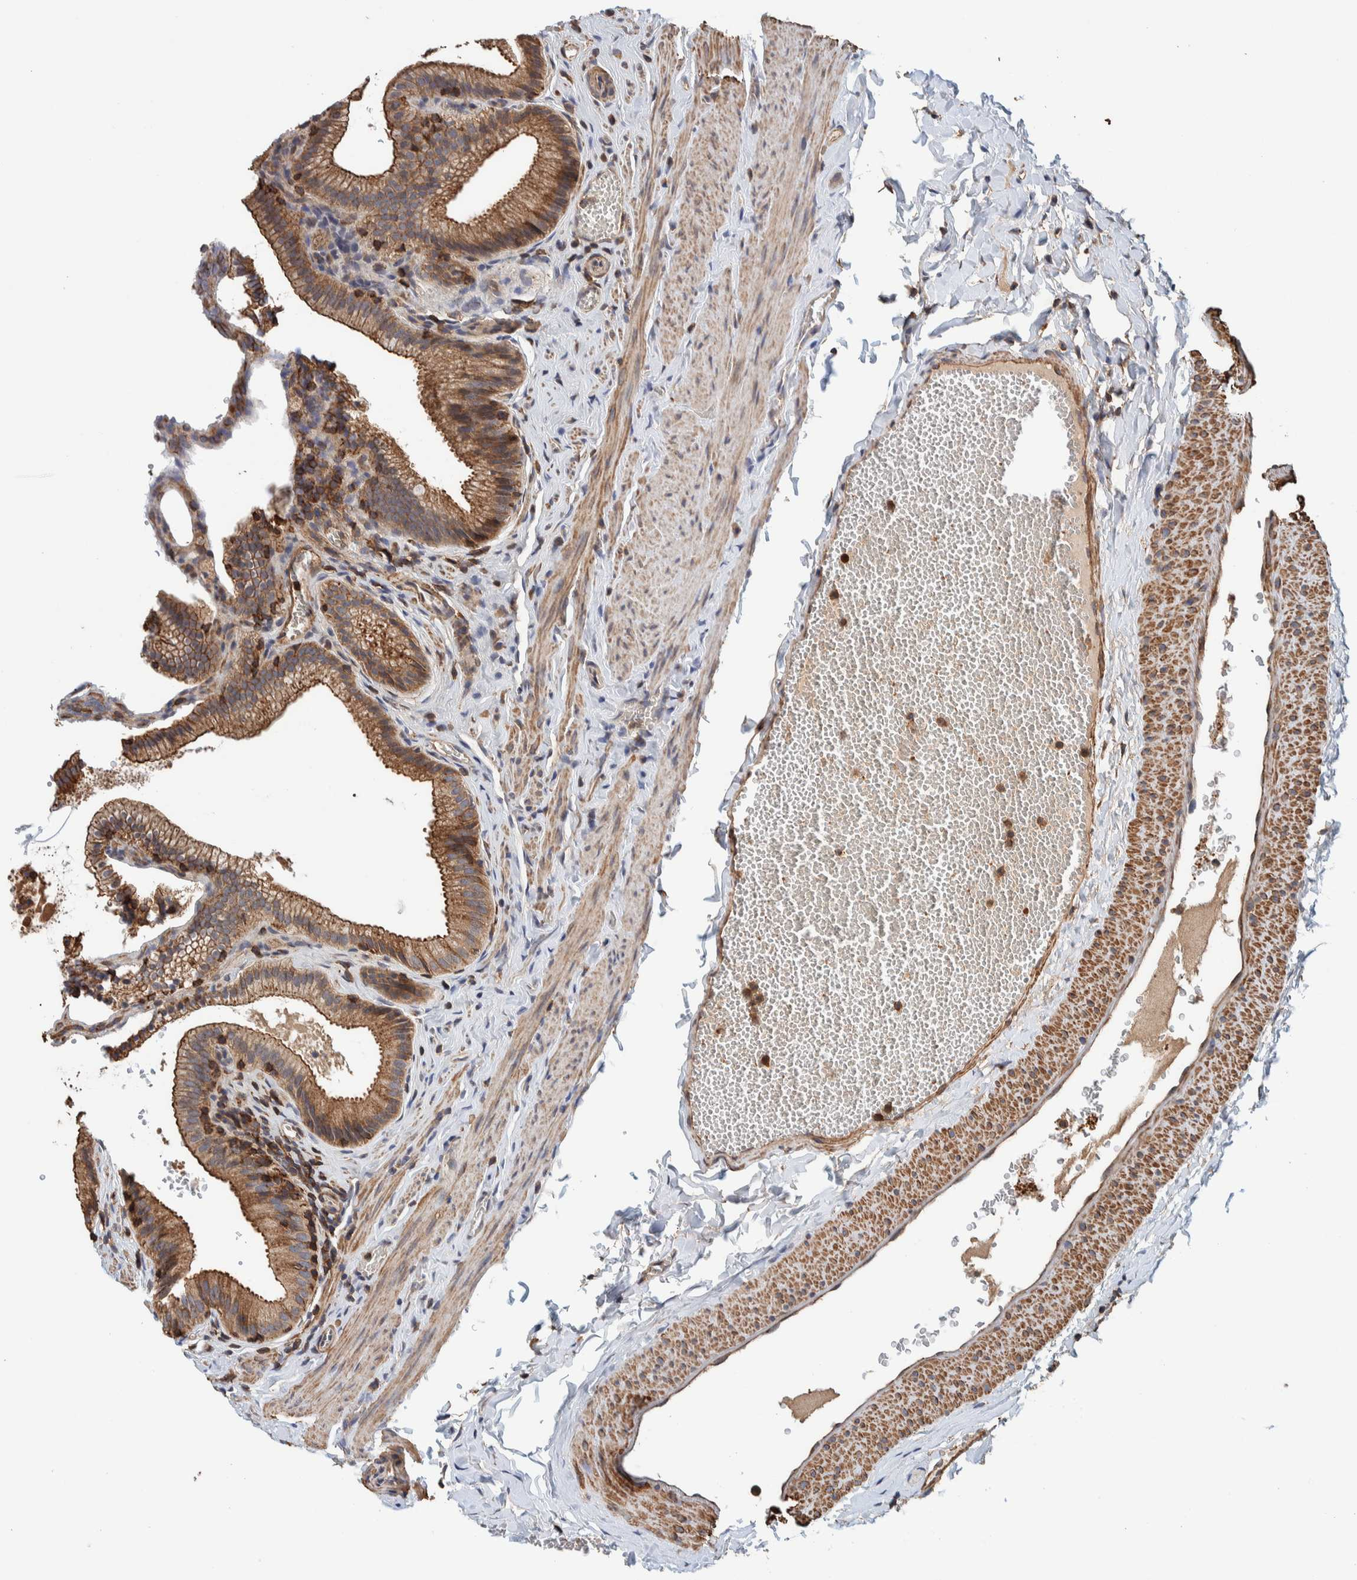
{"staining": {"intensity": "moderate", "quantity": ">75%", "location": "cytoplasmic/membranous"}, "tissue": "gallbladder", "cell_type": "Glandular cells", "image_type": "normal", "snomed": [{"axis": "morphology", "description": "Normal tissue, NOS"}, {"axis": "topography", "description": "Gallbladder"}], "caption": "Benign gallbladder exhibits moderate cytoplasmic/membranous expression in approximately >75% of glandular cells, visualized by immunohistochemistry. (Brightfield microscopy of DAB IHC at high magnification).", "gene": "PLA2G3", "patient": {"sex": "male", "age": 38}}